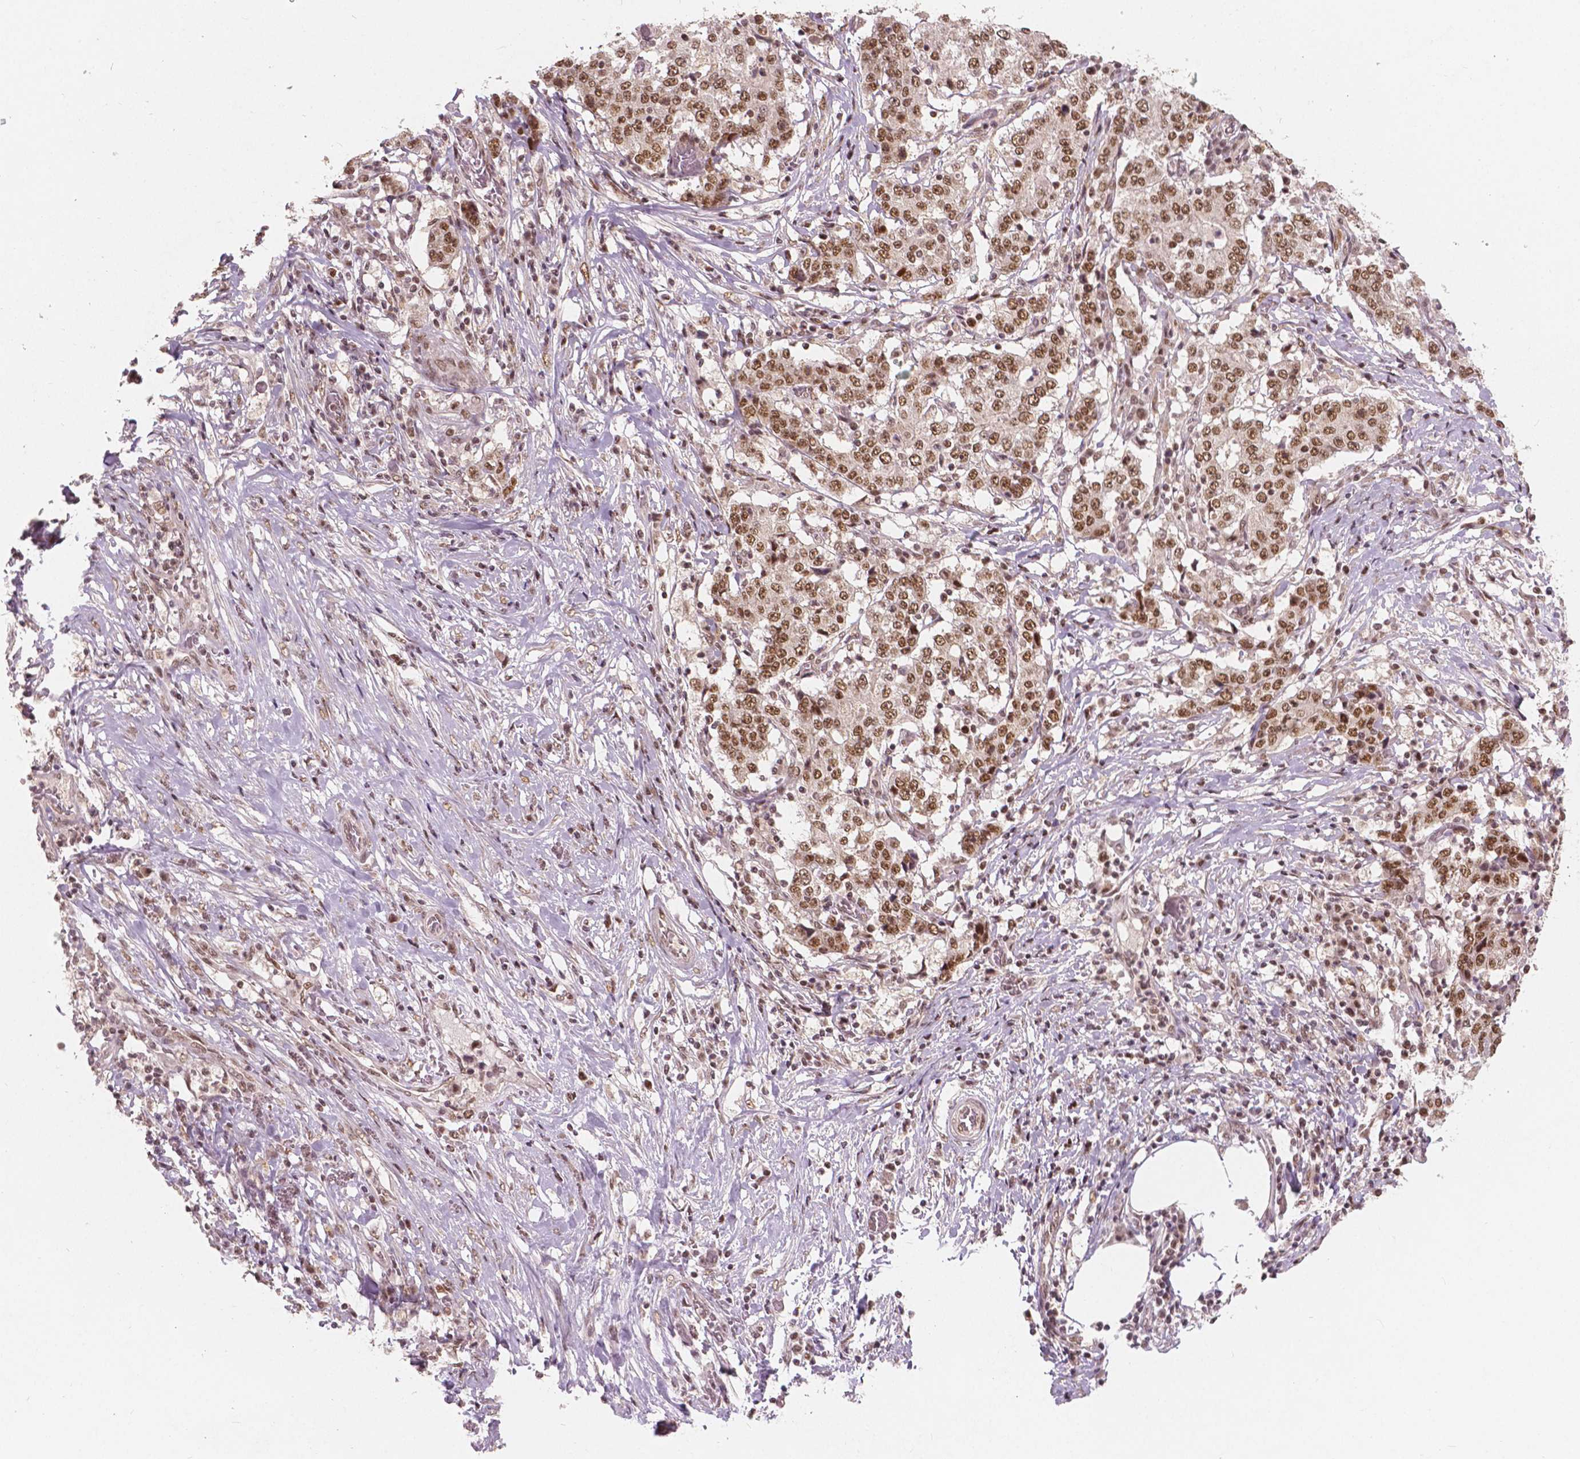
{"staining": {"intensity": "moderate", "quantity": ">75%", "location": "nuclear"}, "tissue": "stomach cancer", "cell_type": "Tumor cells", "image_type": "cancer", "snomed": [{"axis": "morphology", "description": "Adenocarcinoma, NOS"}, {"axis": "topography", "description": "Stomach"}], "caption": "Immunohistochemical staining of adenocarcinoma (stomach) demonstrates moderate nuclear protein expression in about >75% of tumor cells.", "gene": "NSD2", "patient": {"sex": "male", "age": 59}}